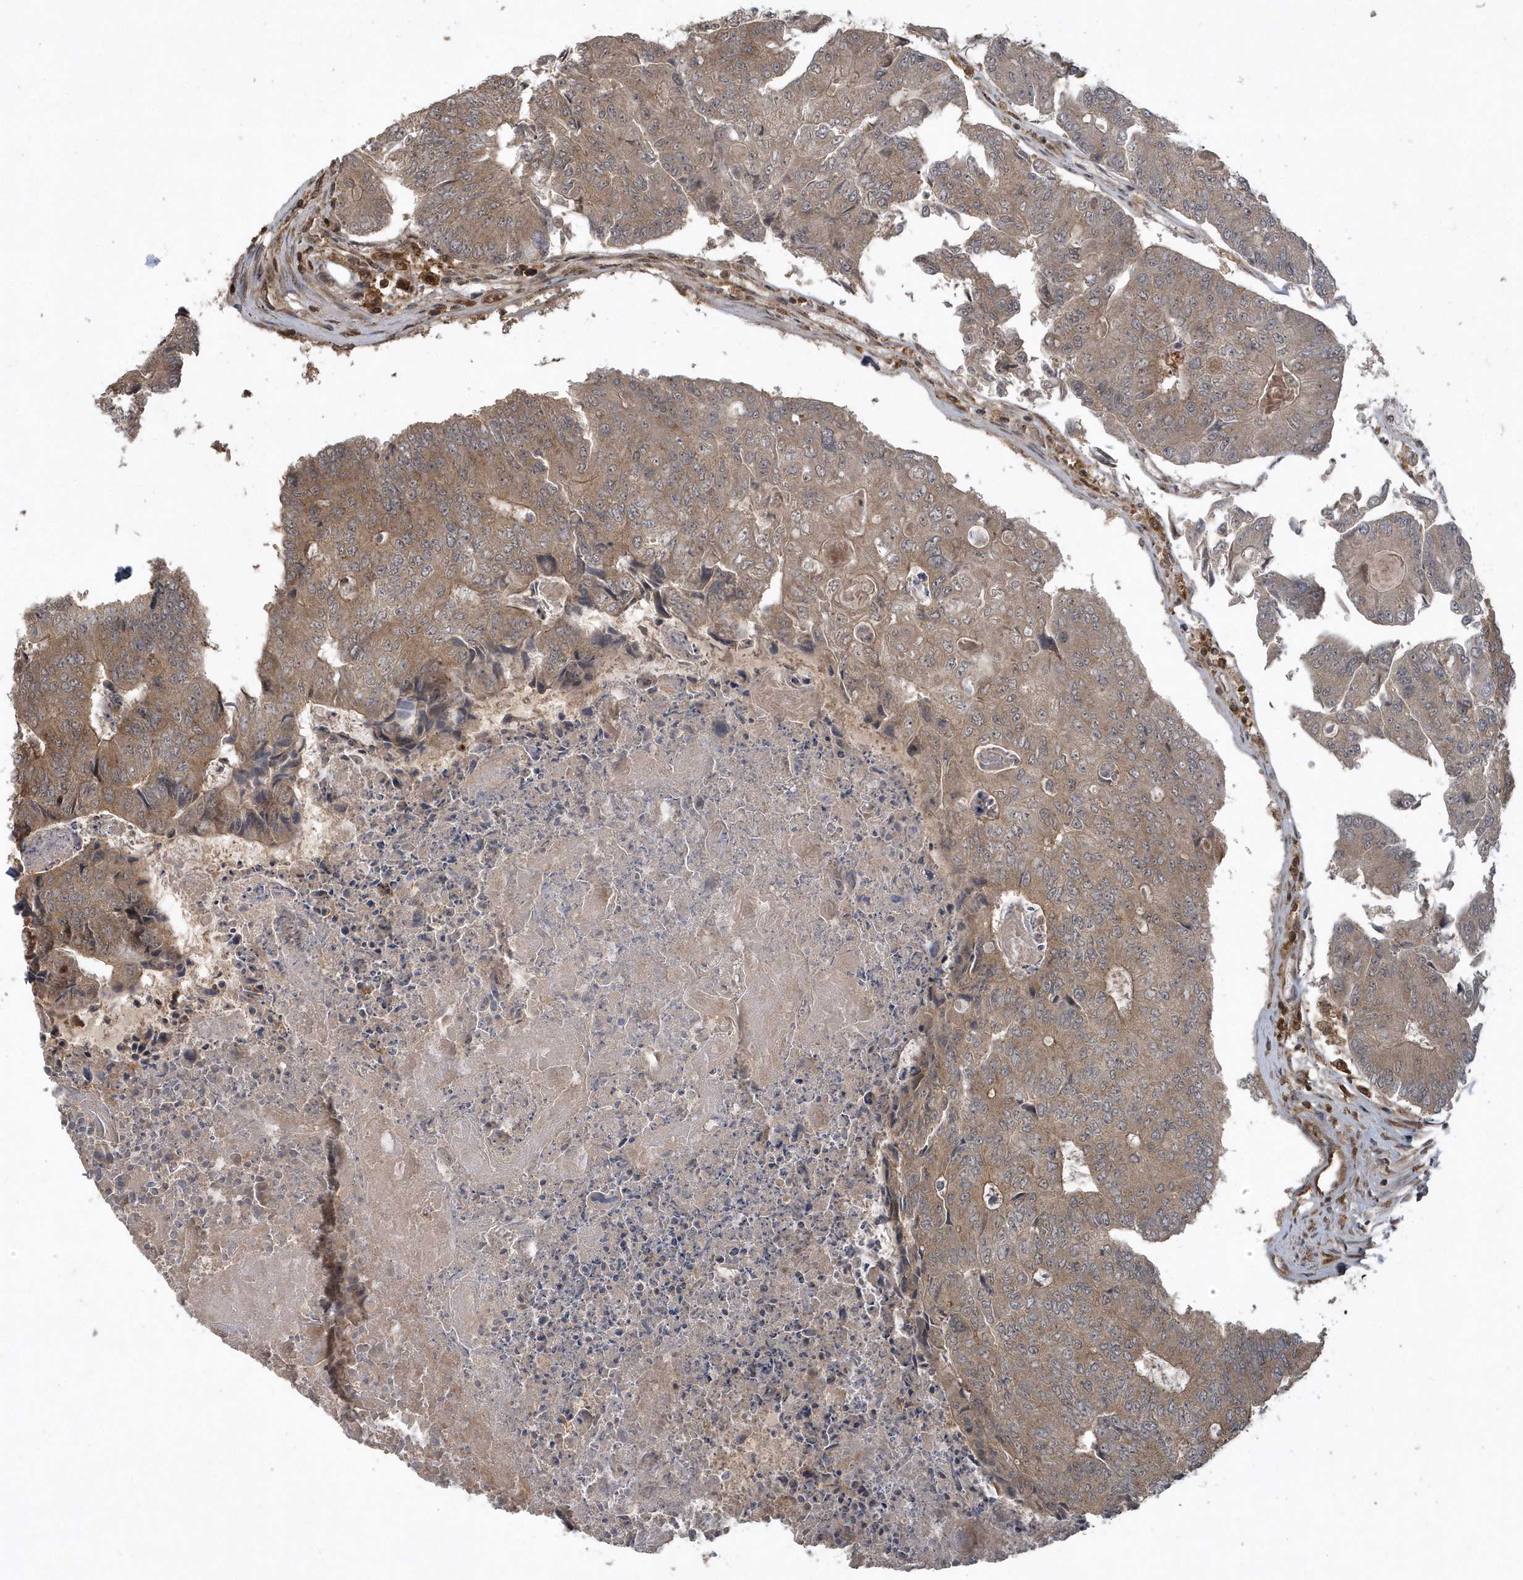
{"staining": {"intensity": "moderate", "quantity": ">75%", "location": "cytoplasmic/membranous"}, "tissue": "colorectal cancer", "cell_type": "Tumor cells", "image_type": "cancer", "snomed": [{"axis": "morphology", "description": "Adenocarcinoma, NOS"}, {"axis": "topography", "description": "Colon"}], "caption": "Protein expression analysis of colorectal cancer reveals moderate cytoplasmic/membranous expression in approximately >75% of tumor cells.", "gene": "LACC1", "patient": {"sex": "female", "age": 67}}